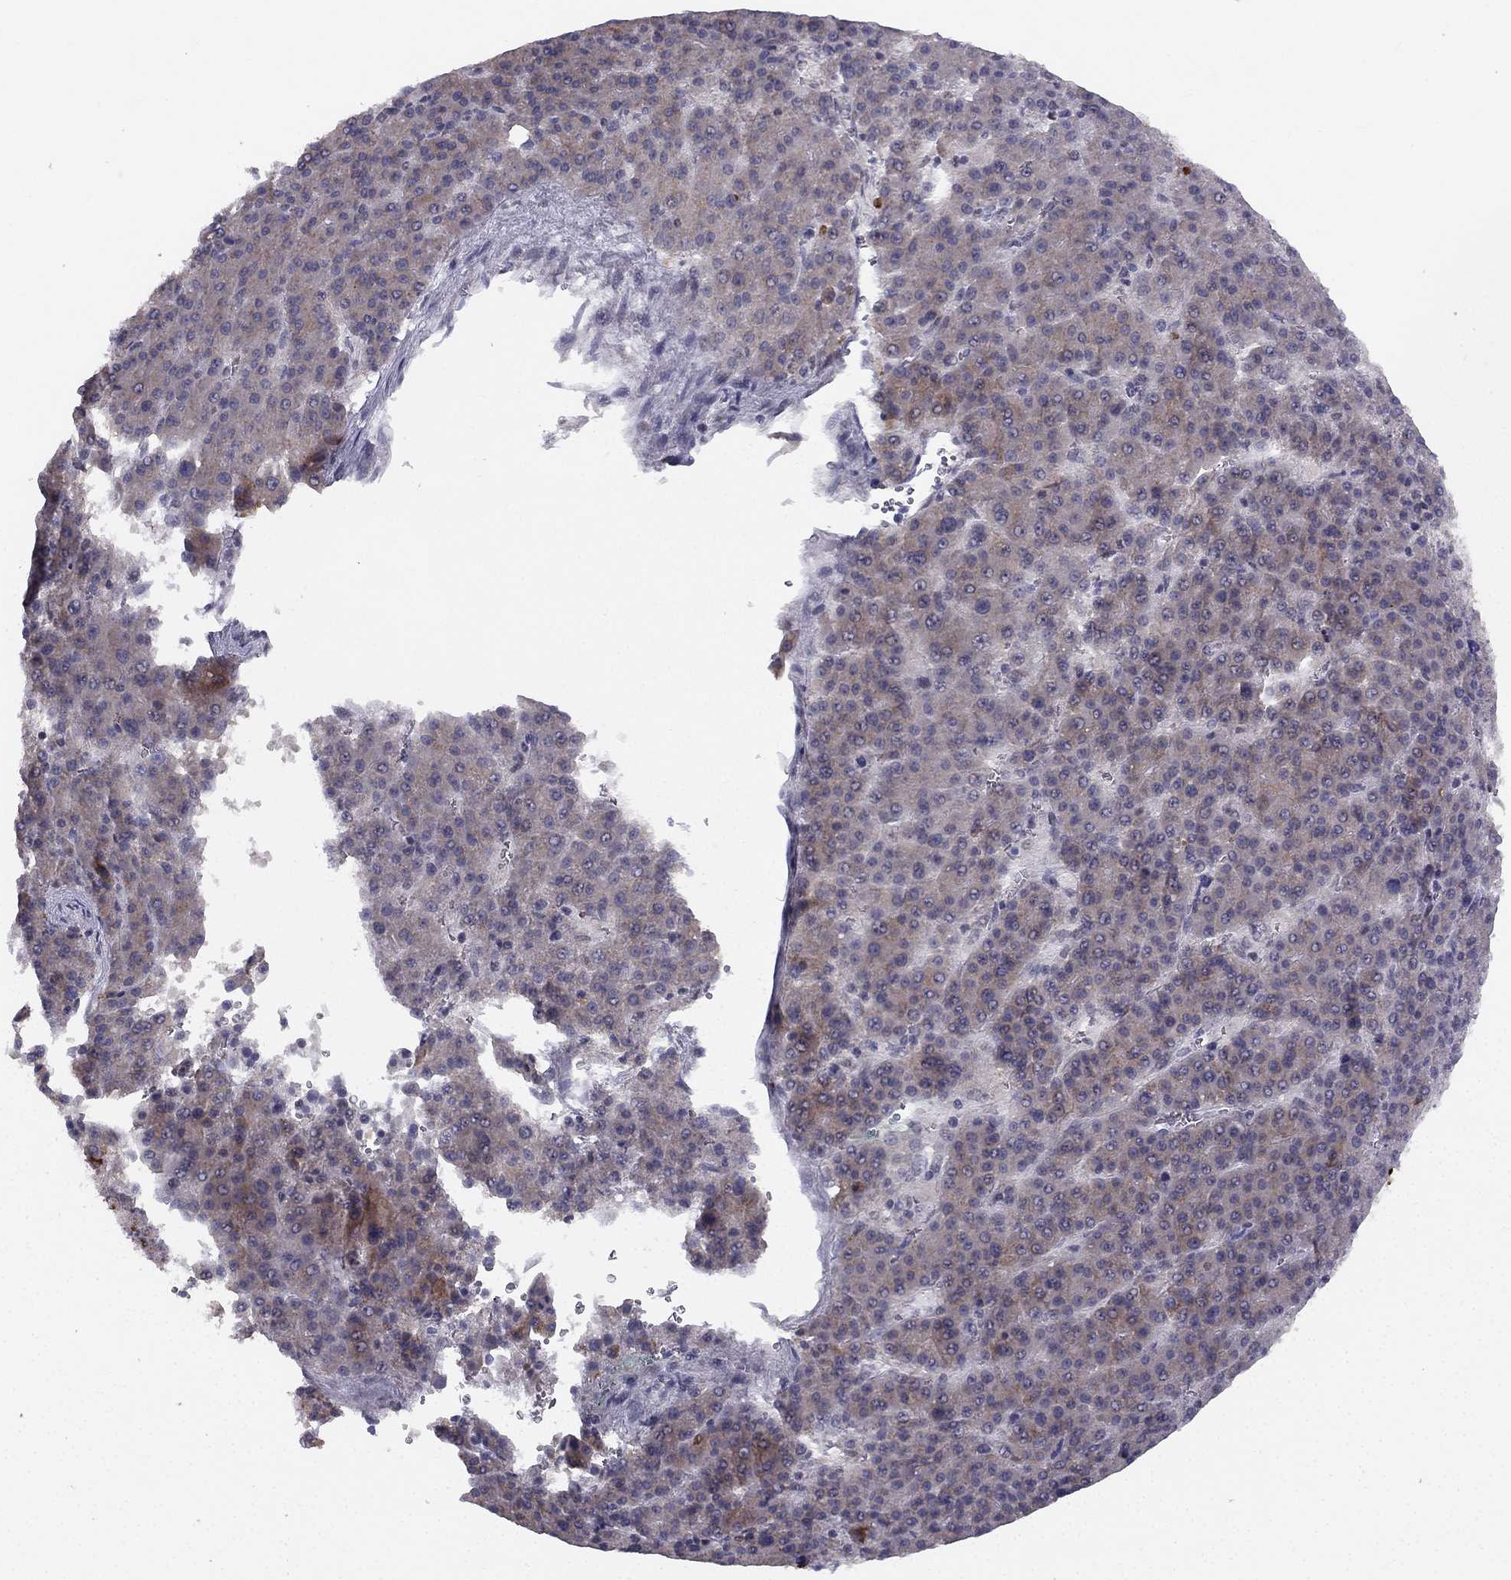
{"staining": {"intensity": "weak", "quantity": ">75%", "location": "cytoplasmic/membranous"}, "tissue": "liver cancer", "cell_type": "Tumor cells", "image_type": "cancer", "snomed": [{"axis": "morphology", "description": "Carcinoma, Hepatocellular, NOS"}, {"axis": "topography", "description": "Liver"}], "caption": "High-power microscopy captured an IHC histopathology image of hepatocellular carcinoma (liver), revealing weak cytoplasmic/membranous staining in approximately >75% of tumor cells.", "gene": "TRPS1", "patient": {"sex": "female", "age": 58}}